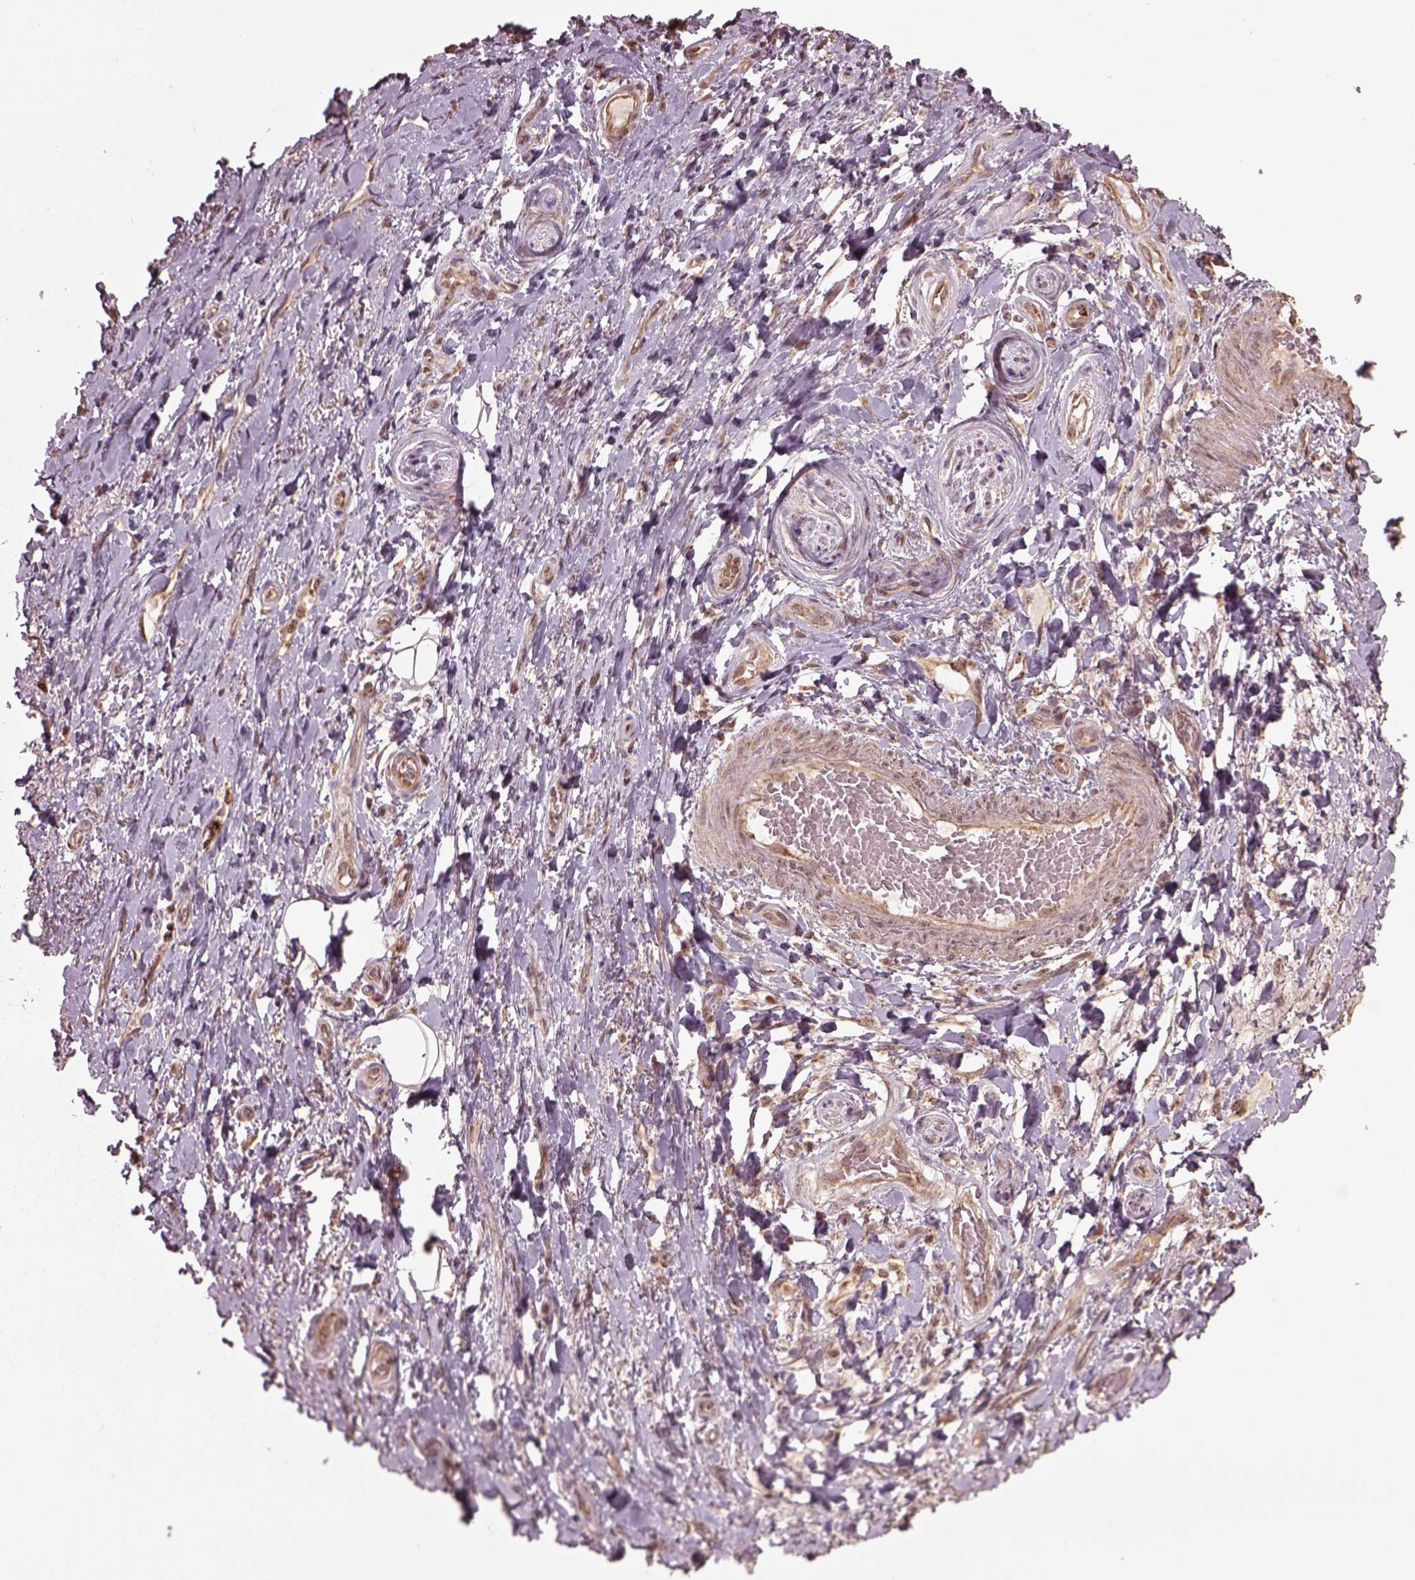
{"staining": {"intensity": "moderate", "quantity": ">75%", "location": "cytoplasmic/membranous"}, "tissue": "adipose tissue", "cell_type": "Adipocytes", "image_type": "normal", "snomed": [{"axis": "morphology", "description": "Normal tissue, NOS"}, {"axis": "topography", "description": "Anal"}, {"axis": "topography", "description": "Peripheral nerve tissue"}], "caption": "Protein analysis of normal adipose tissue displays moderate cytoplasmic/membranous expression in approximately >75% of adipocytes.", "gene": "SEL1L3", "patient": {"sex": "male", "age": 53}}